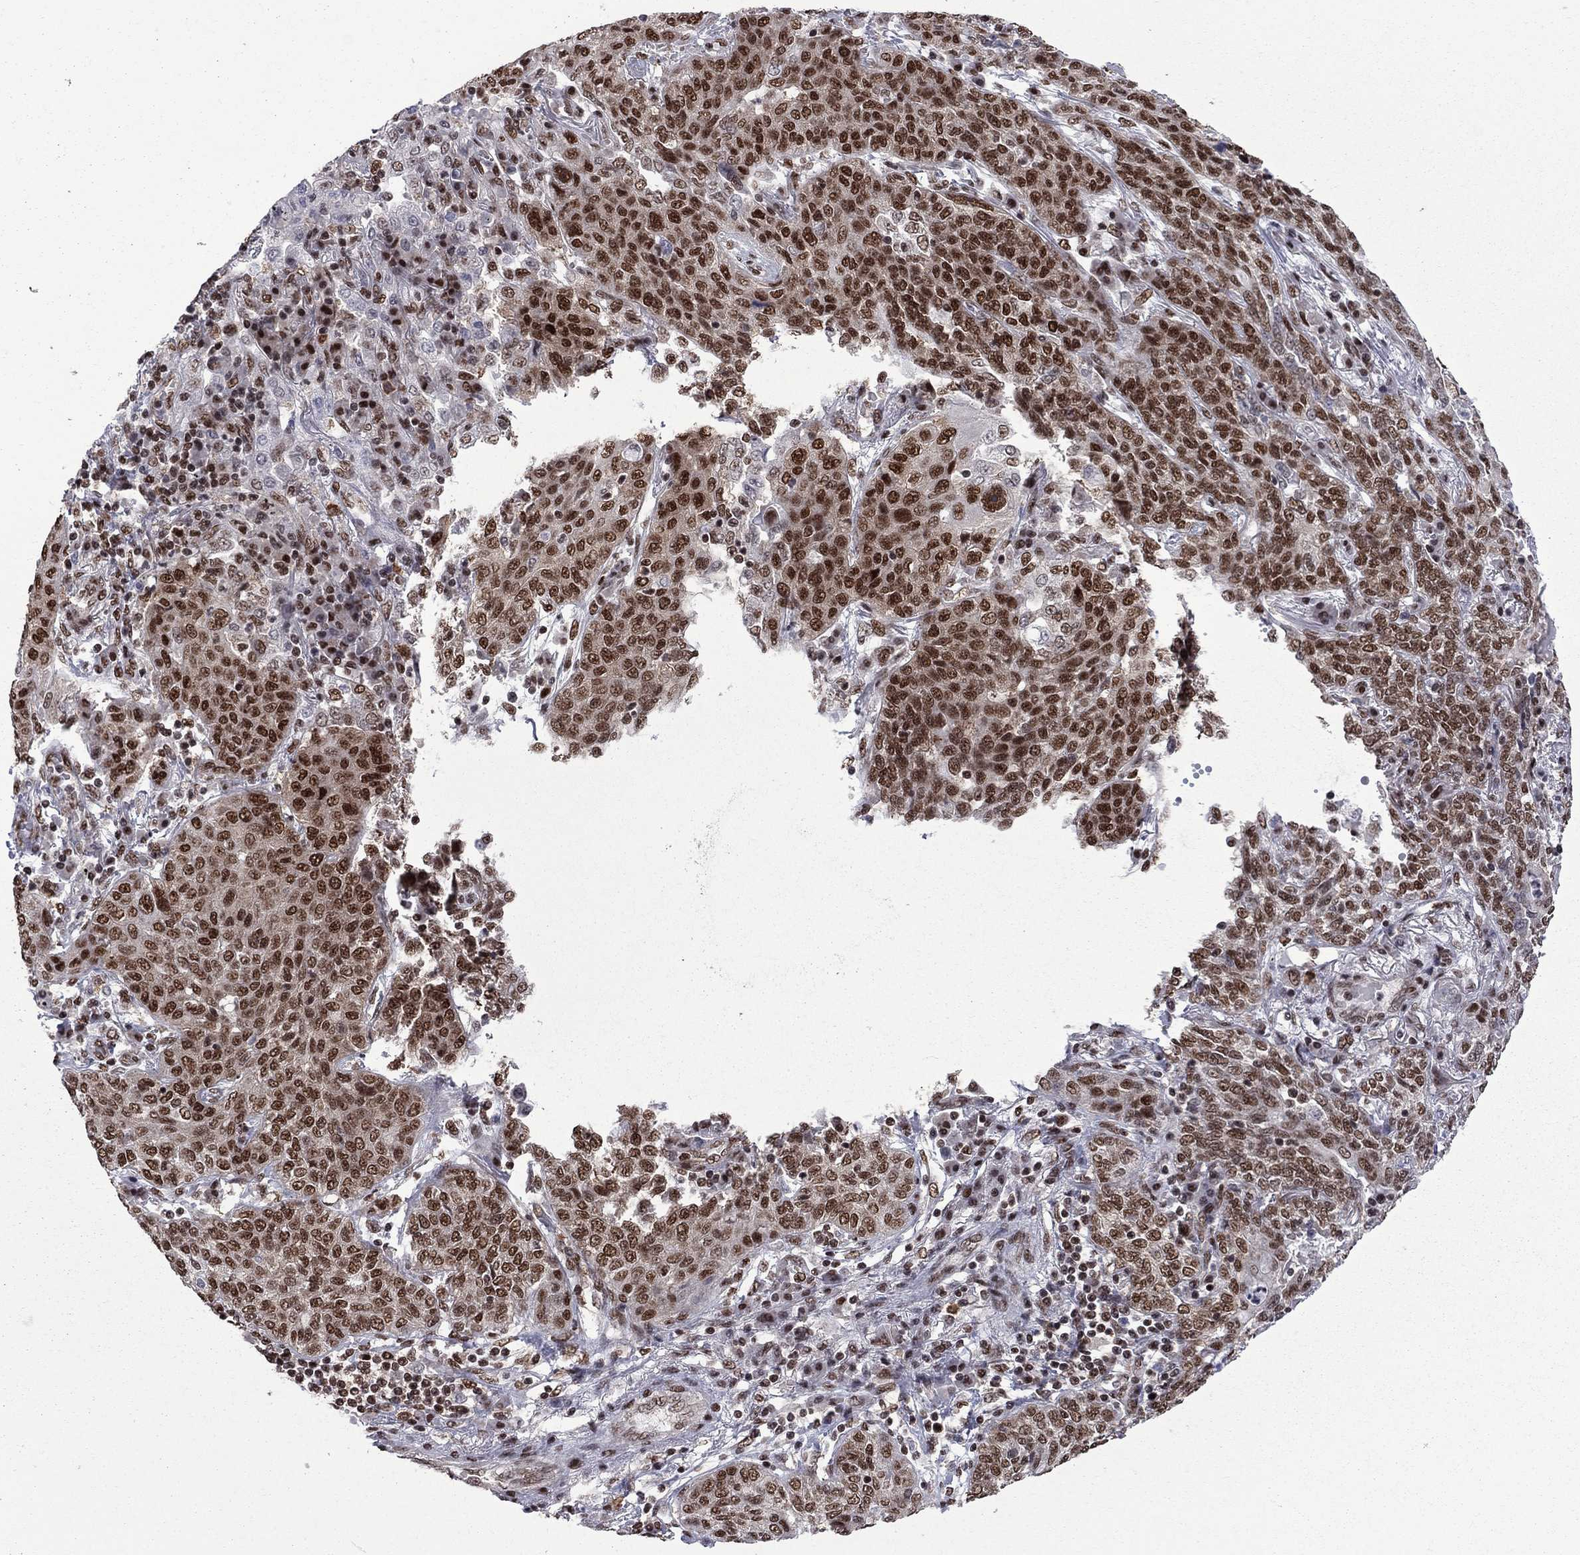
{"staining": {"intensity": "strong", "quantity": ">75%", "location": "nuclear"}, "tissue": "lung cancer", "cell_type": "Tumor cells", "image_type": "cancer", "snomed": [{"axis": "morphology", "description": "Squamous cell carcinoma, NOS"}, {"axis": "topography", "description": "Lung"}], "caption": "High-magnification brightfield microscopy of lung cancer (squamous cell carcinoma) stained with DAB (brown) and counterstained with hematoxylin (blue). tumor cells exhibit strong nuclear expression is identified in approximately>75% of cells.", "gene": "MED25", "patient": {"sex": "female", "age": 70}}